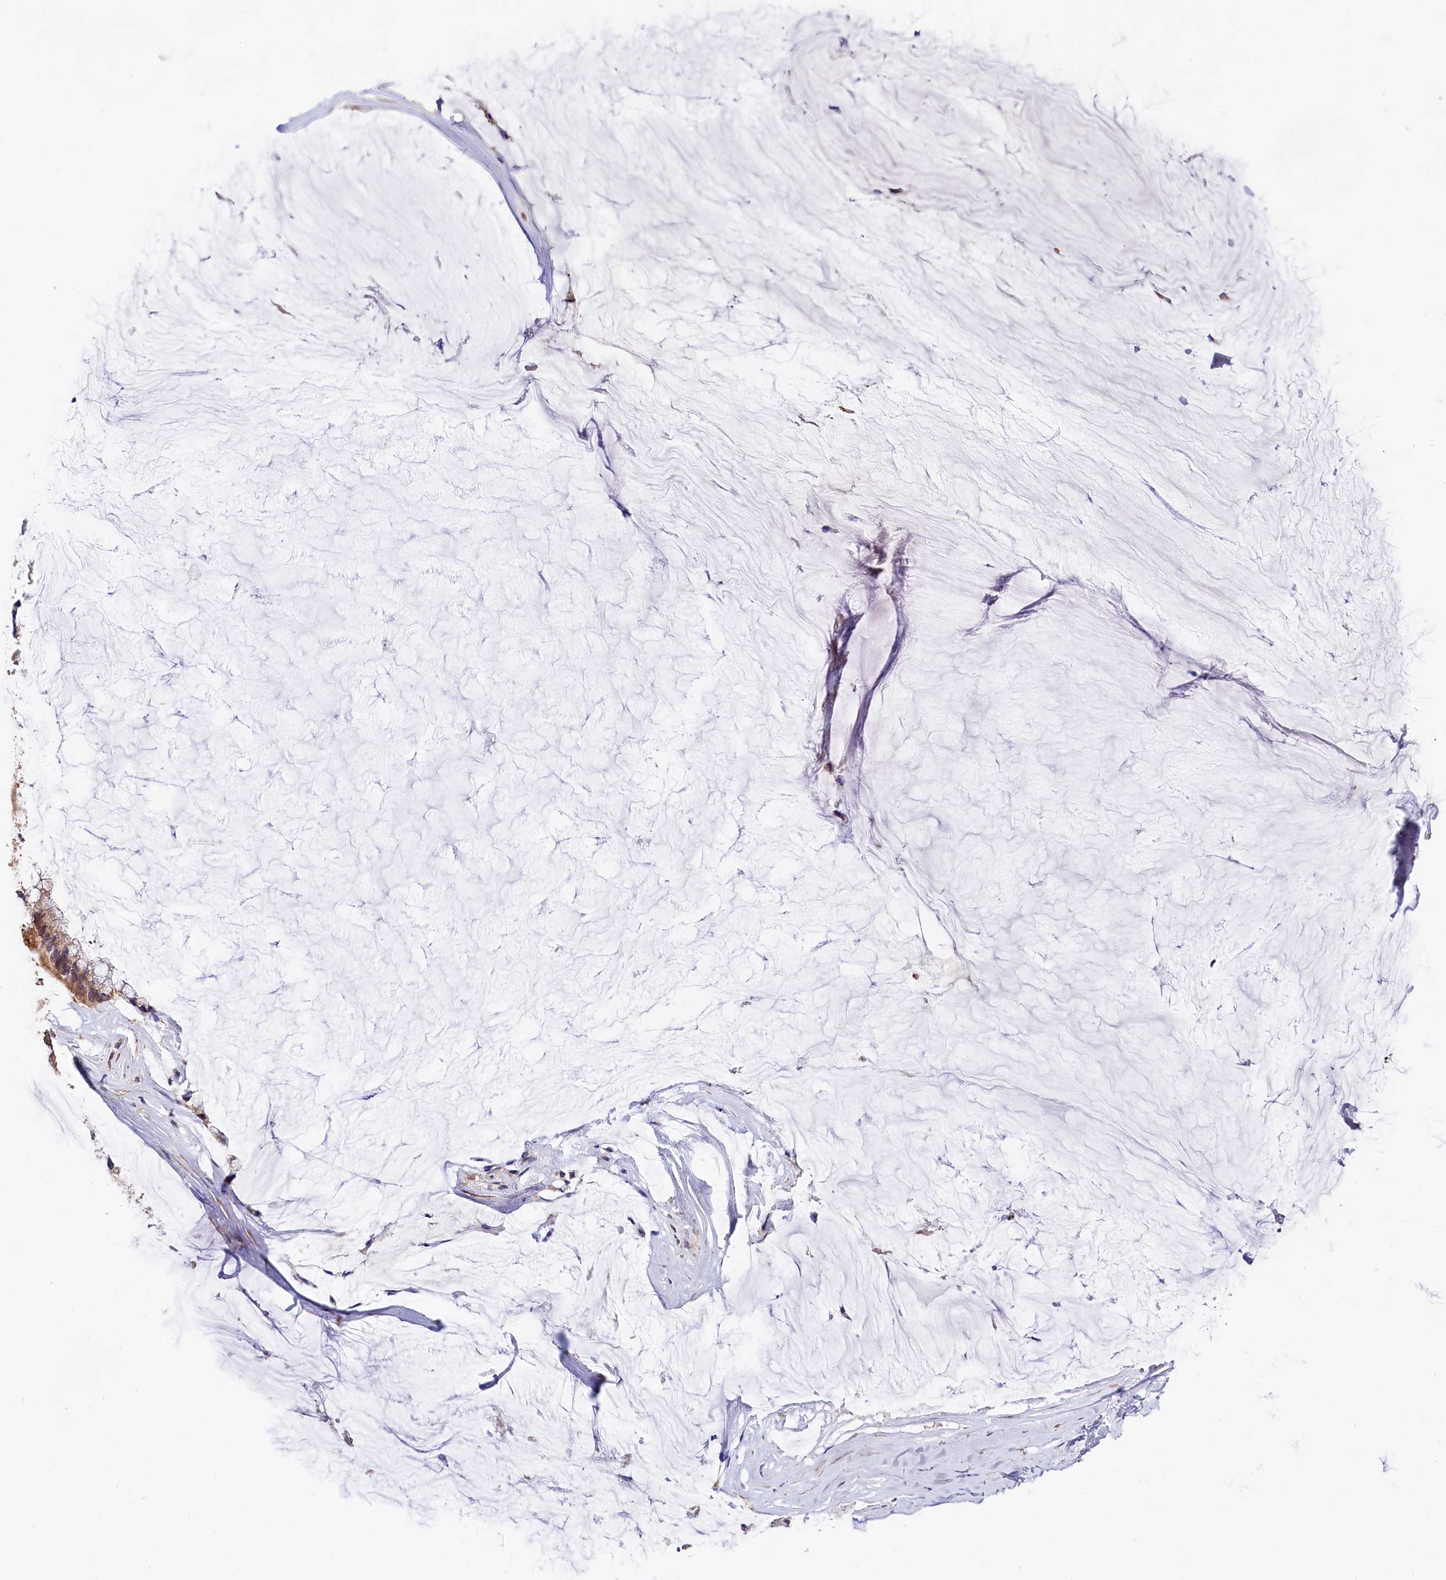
{"staining": {"intensity": "moderate", "quantity": ">75%", "location": "cytoplasmic/membranous"}, "tissue": "ovarian cancer", "cell_type": "Tumor cells", "image_type": "cancer", "snomed": [{"axis": "morphology", "description": "Cystadenocarcinoma, mucinous, NOS"}, {"axis": "topography", "description": "Ovary"}], "caption": "About >75% of tumor cells in human ovarian cancer (mucinous cystadenocarcinoma) reveal moderate cytoplasmic/membranous protein expression as visualized by brown immunohistochemical staining.", "gene": "OAS3", "patient": {"sex": "female", "age": 39}}